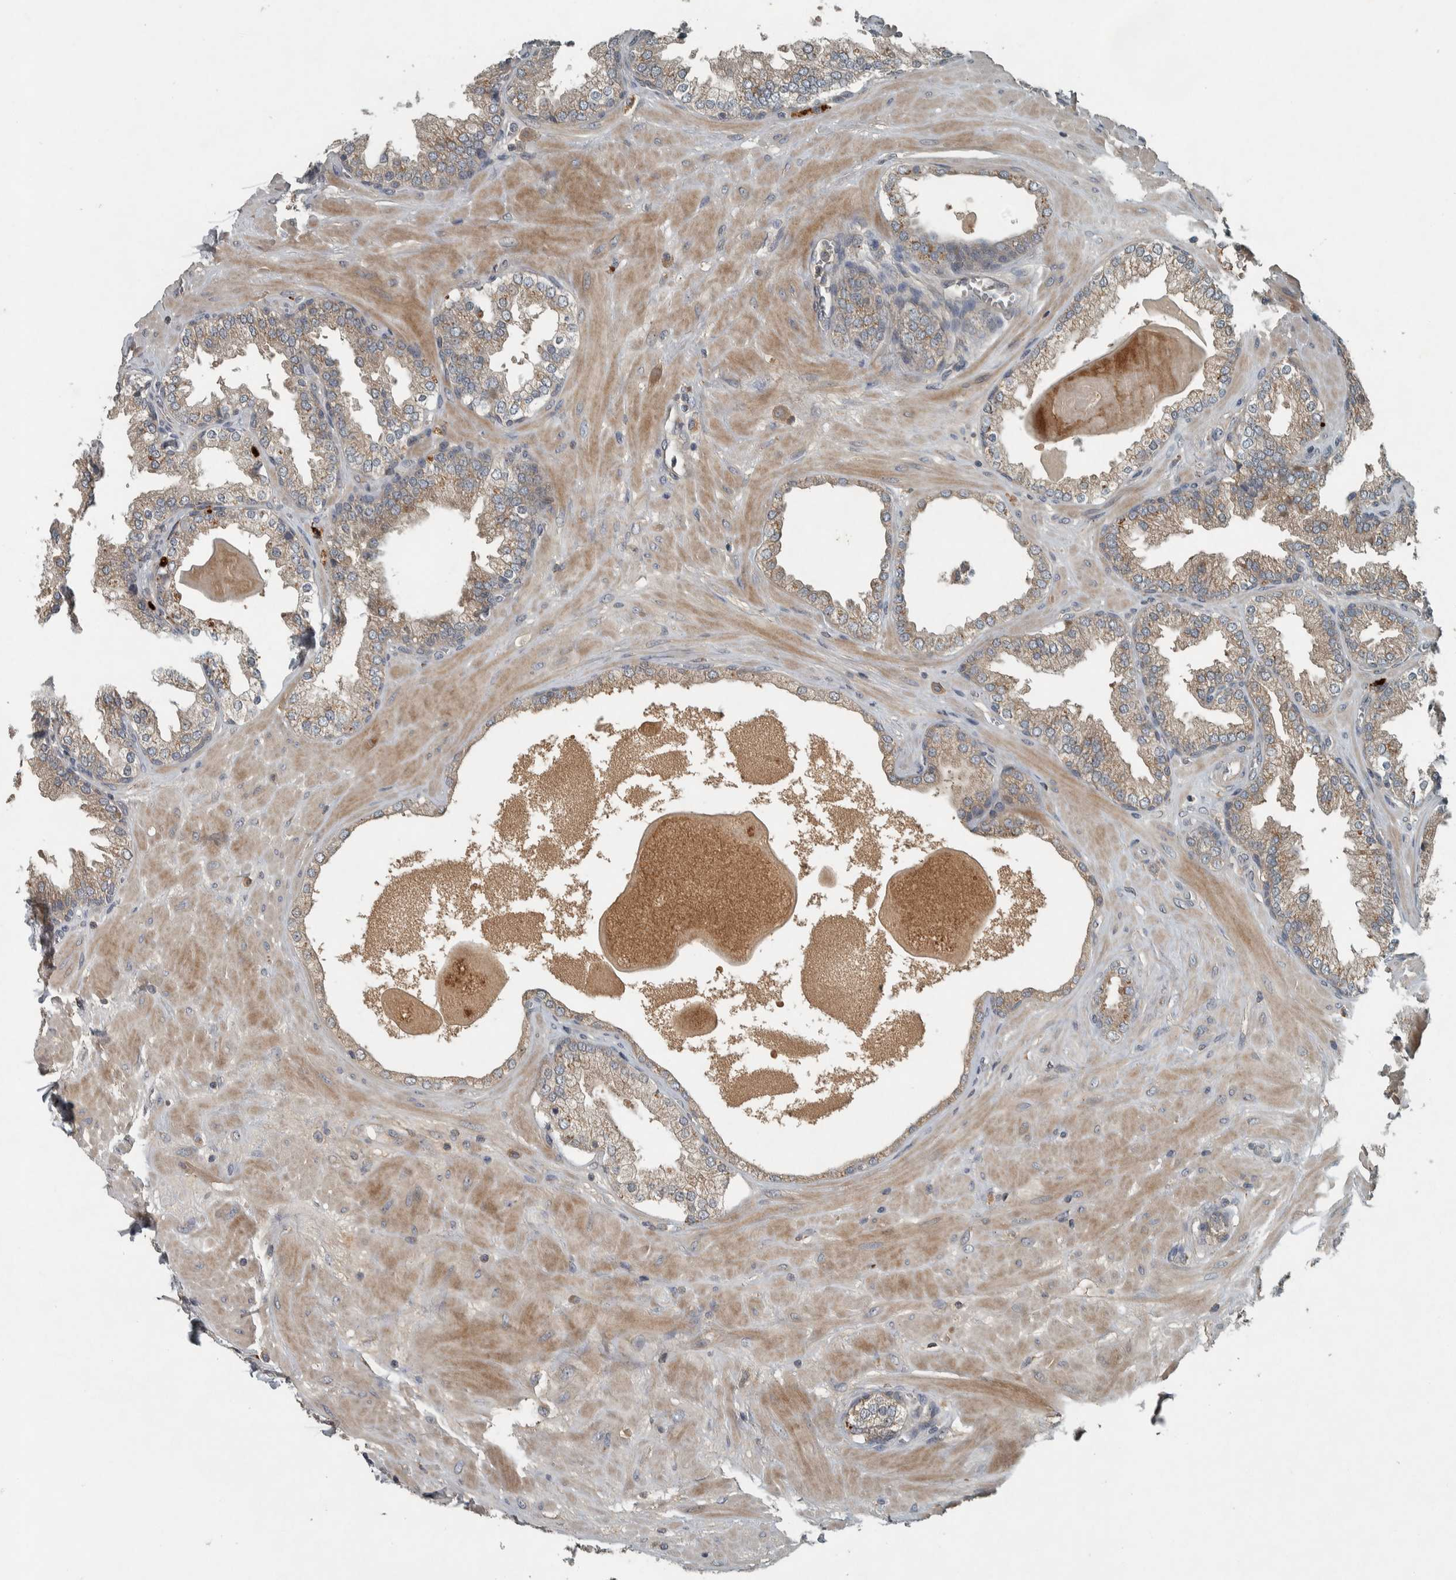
{"staining": {"intensity": "weak", "quantity": "25%-75%", "location": "cytoplasmic/membranous"}, "tissue": "prostate", "cell_type": "Glandular cells", "image_type": "normal", "snomed": [{"axis": "morphology", "description": "Normal tissue, NOS"}, {"axis": "topography", "description": "Prostate"}], "caption": "Immunohistochemistry (IHC) of normal prostate demonstrates low levels of weak cytoplasmic/membranous positivity in approximately 25%-75% of glandular cells. (Brightfield microscopy of DAB IHC at high magnification).", "gene": "CLCN2", "patient": {"sex": "male", "age": 51}}